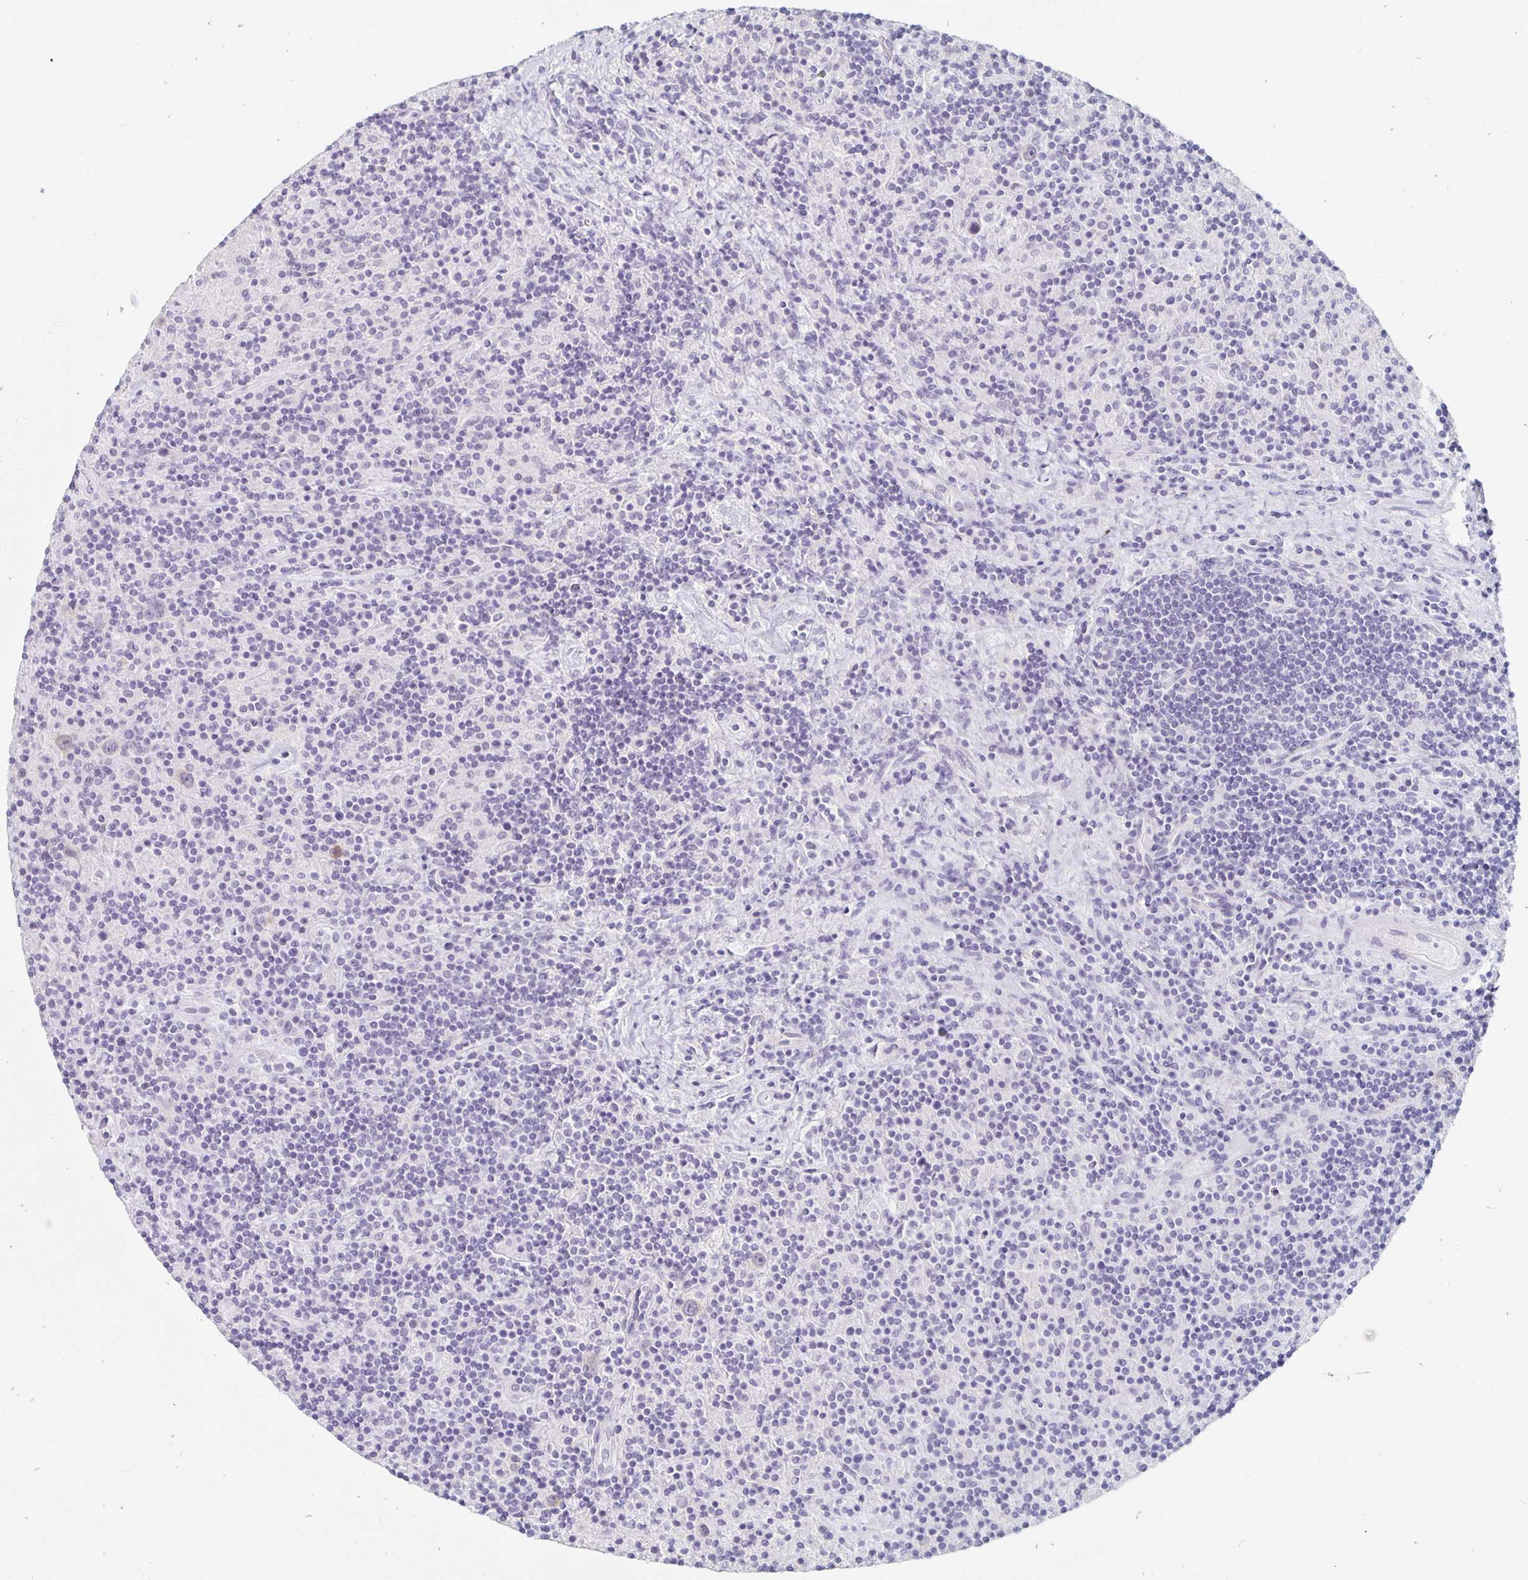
{"staining": {"intensity": "weak", "quantity": "25%-75%", "location": "cytoplasmic/membranous"}, "tissue": "lymphoma", "cell_type": "Tumor cells", "image_type": "cancer", "snomed": [{"axis": "morphology", "description": "Hodgkin's disease, NOS"}, {"axis": "topography", "description": "Lymph node"}], "caption": "DAB (3,3'-diaminobenzidine) immunohistochemical staining of lymphoma shows weak cytoplasmic/membranous protein expression in about 25%-75% of tumor cells. The protein of interest is stained brown, and the nuclei are stained in blue (DAB (3,3'-diaminobenzidine) IHC with brightfield microscopy, high magnification).", "gene": "KCNQ2", "patient": {"sex": "male", "age": 70}}